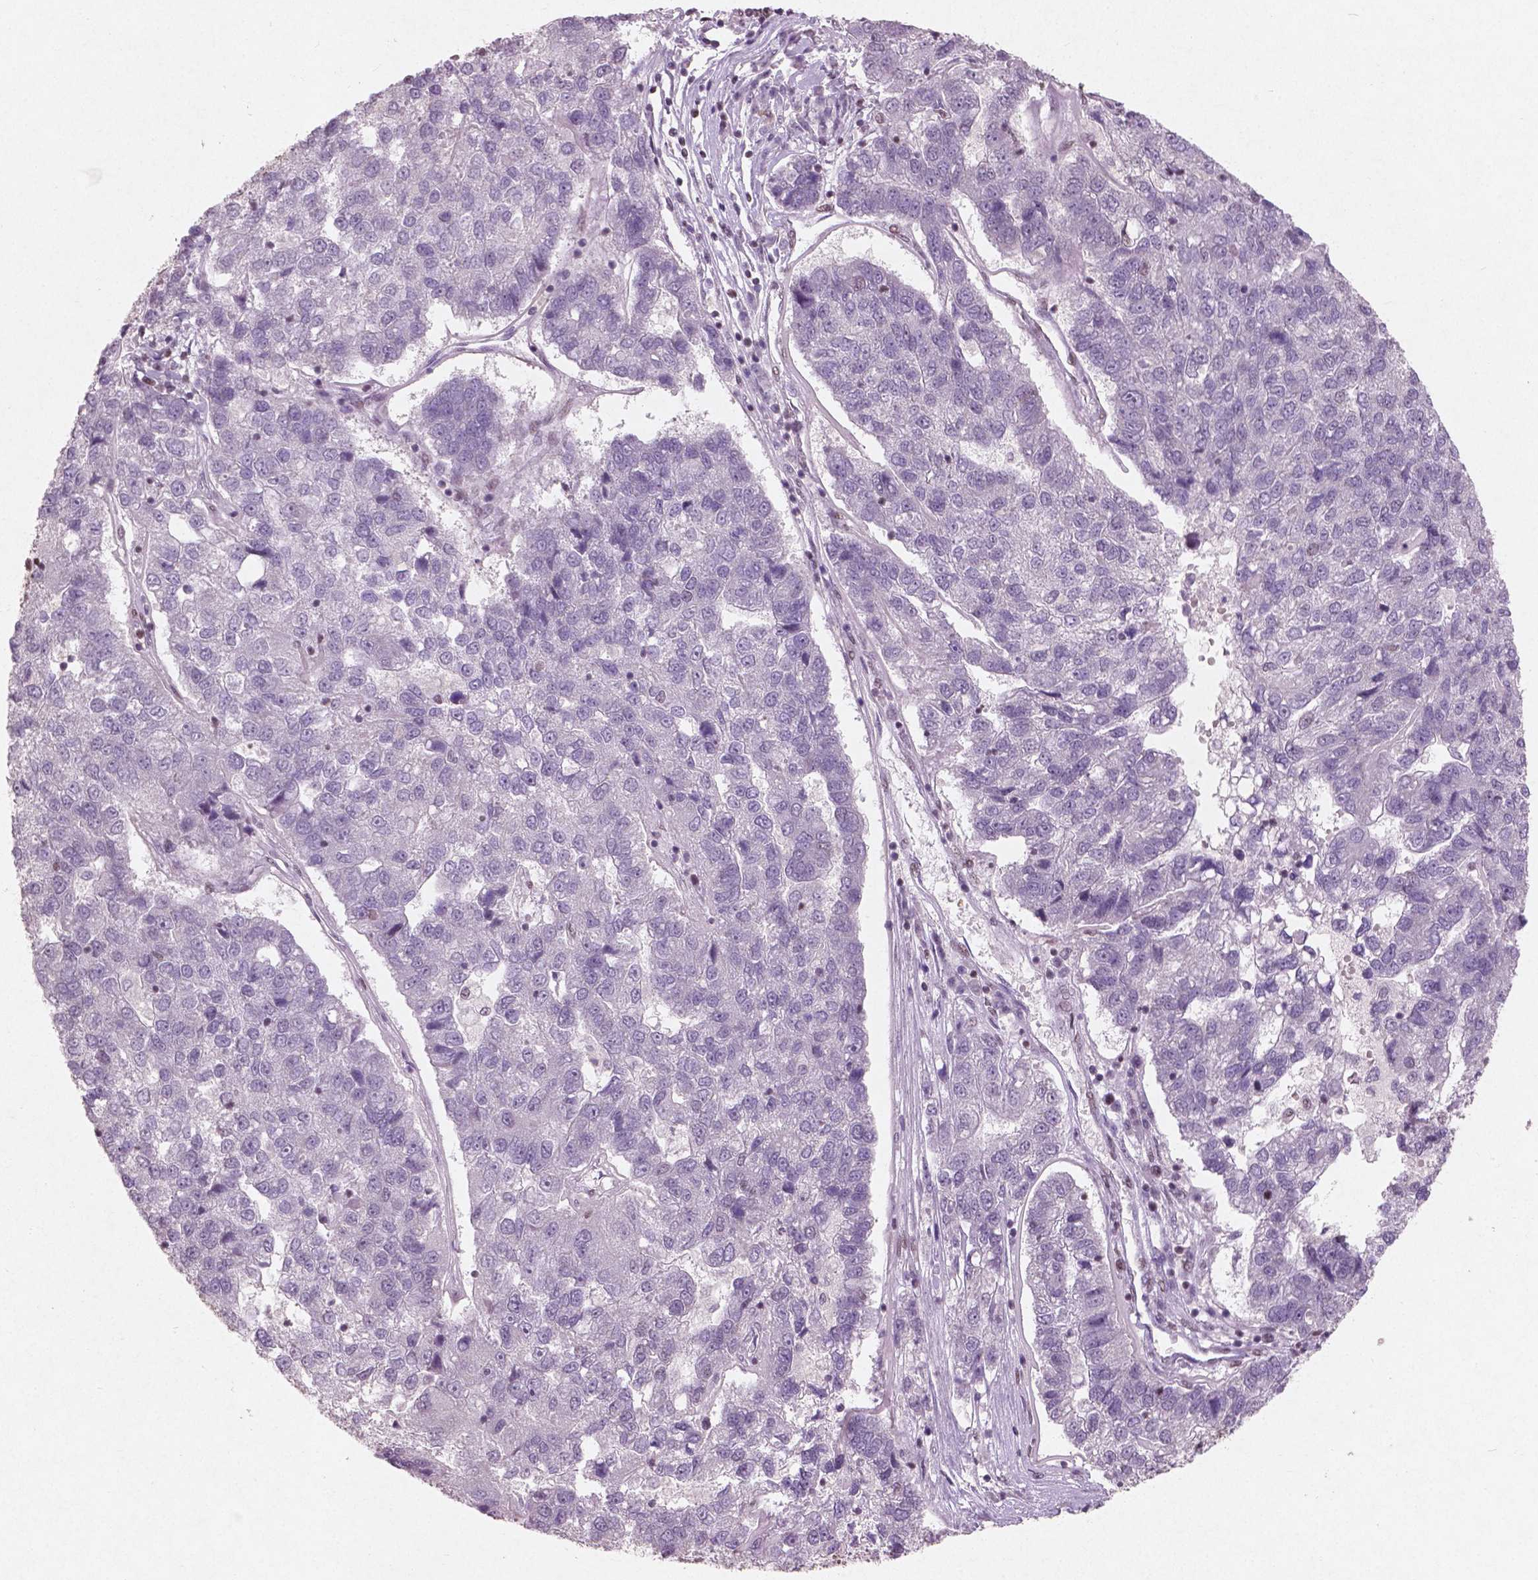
{"staining": {"intensity": "negative", "quantity": "none", "location": "none"}, "tissue": "pancreatic cancer", "cell_type": "Tumor cells", "image_type": "cancer", "snomed": [{"axis": "morphology", "description": "Adenocarcinoma, NOS"}, {"axis": "topography", "description": "Pancreas"}], "caption": "The image exhibits no significant expression in tumor cells of adenocarcinoma (pancreatic).", "gene": "BRD4", "patient": {"sex": "female", "age": 61}}